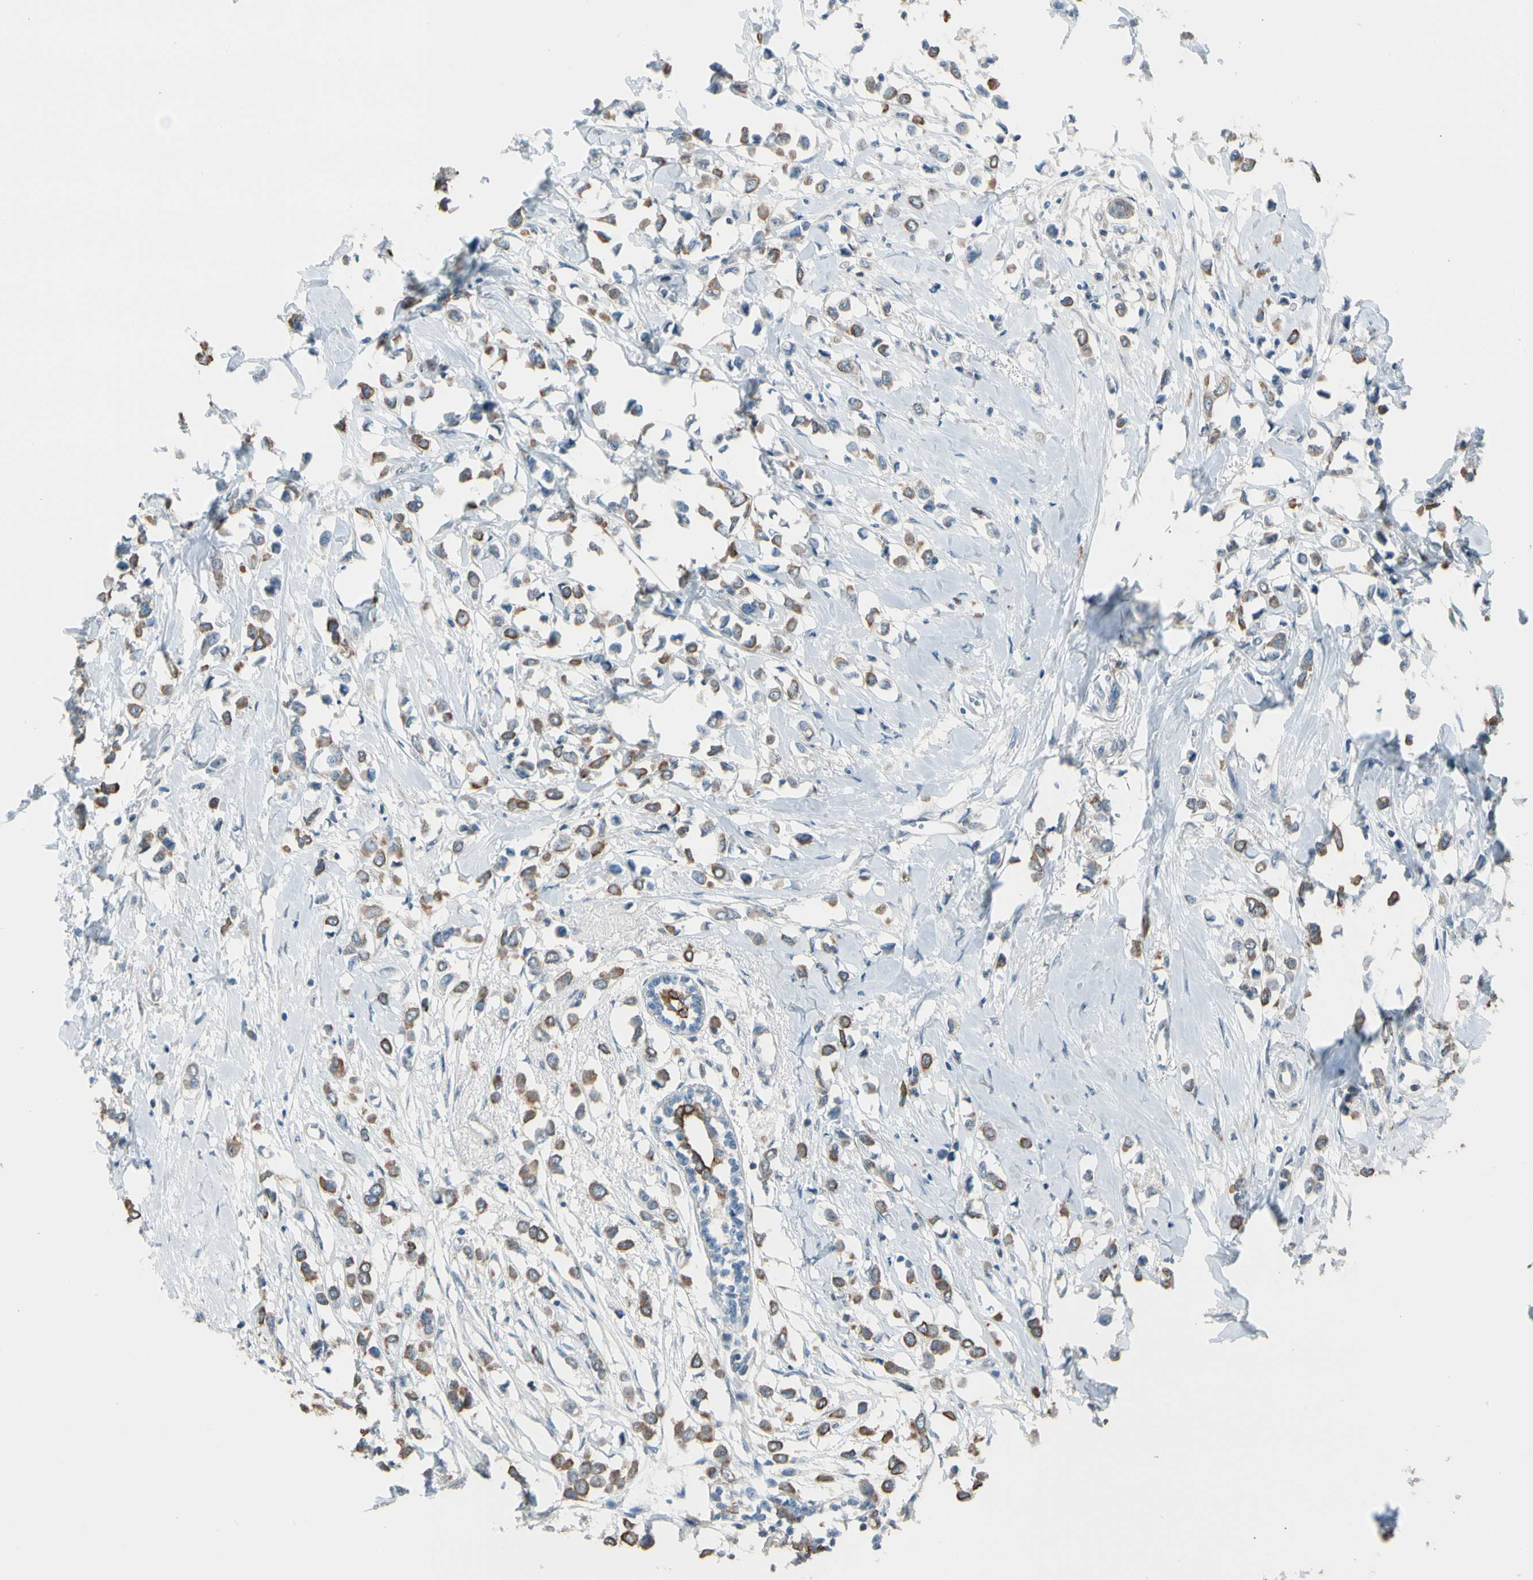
{"staining": {"intensity": "moderate", "quantity": ">75%", "location": "cytoplasmic/membranous"}, "tissue": "breast cancer", "cell_type": "Tumor cells", "image_type": "cancer", "snomed": [{"axis": "morphology", "description": "Lobular carcinoma"}, {"axis": "topography", "description": "Breast"}], "caption": "Moderate cytoplasmic/membranous expression for a protein is appreciated in approximately >75% of tumor cells of breast lobular carcinoma using immunohistochemistry (IHC).", "gene": "MAP3K7", "patient": {"sex": "female", "age": 51}}